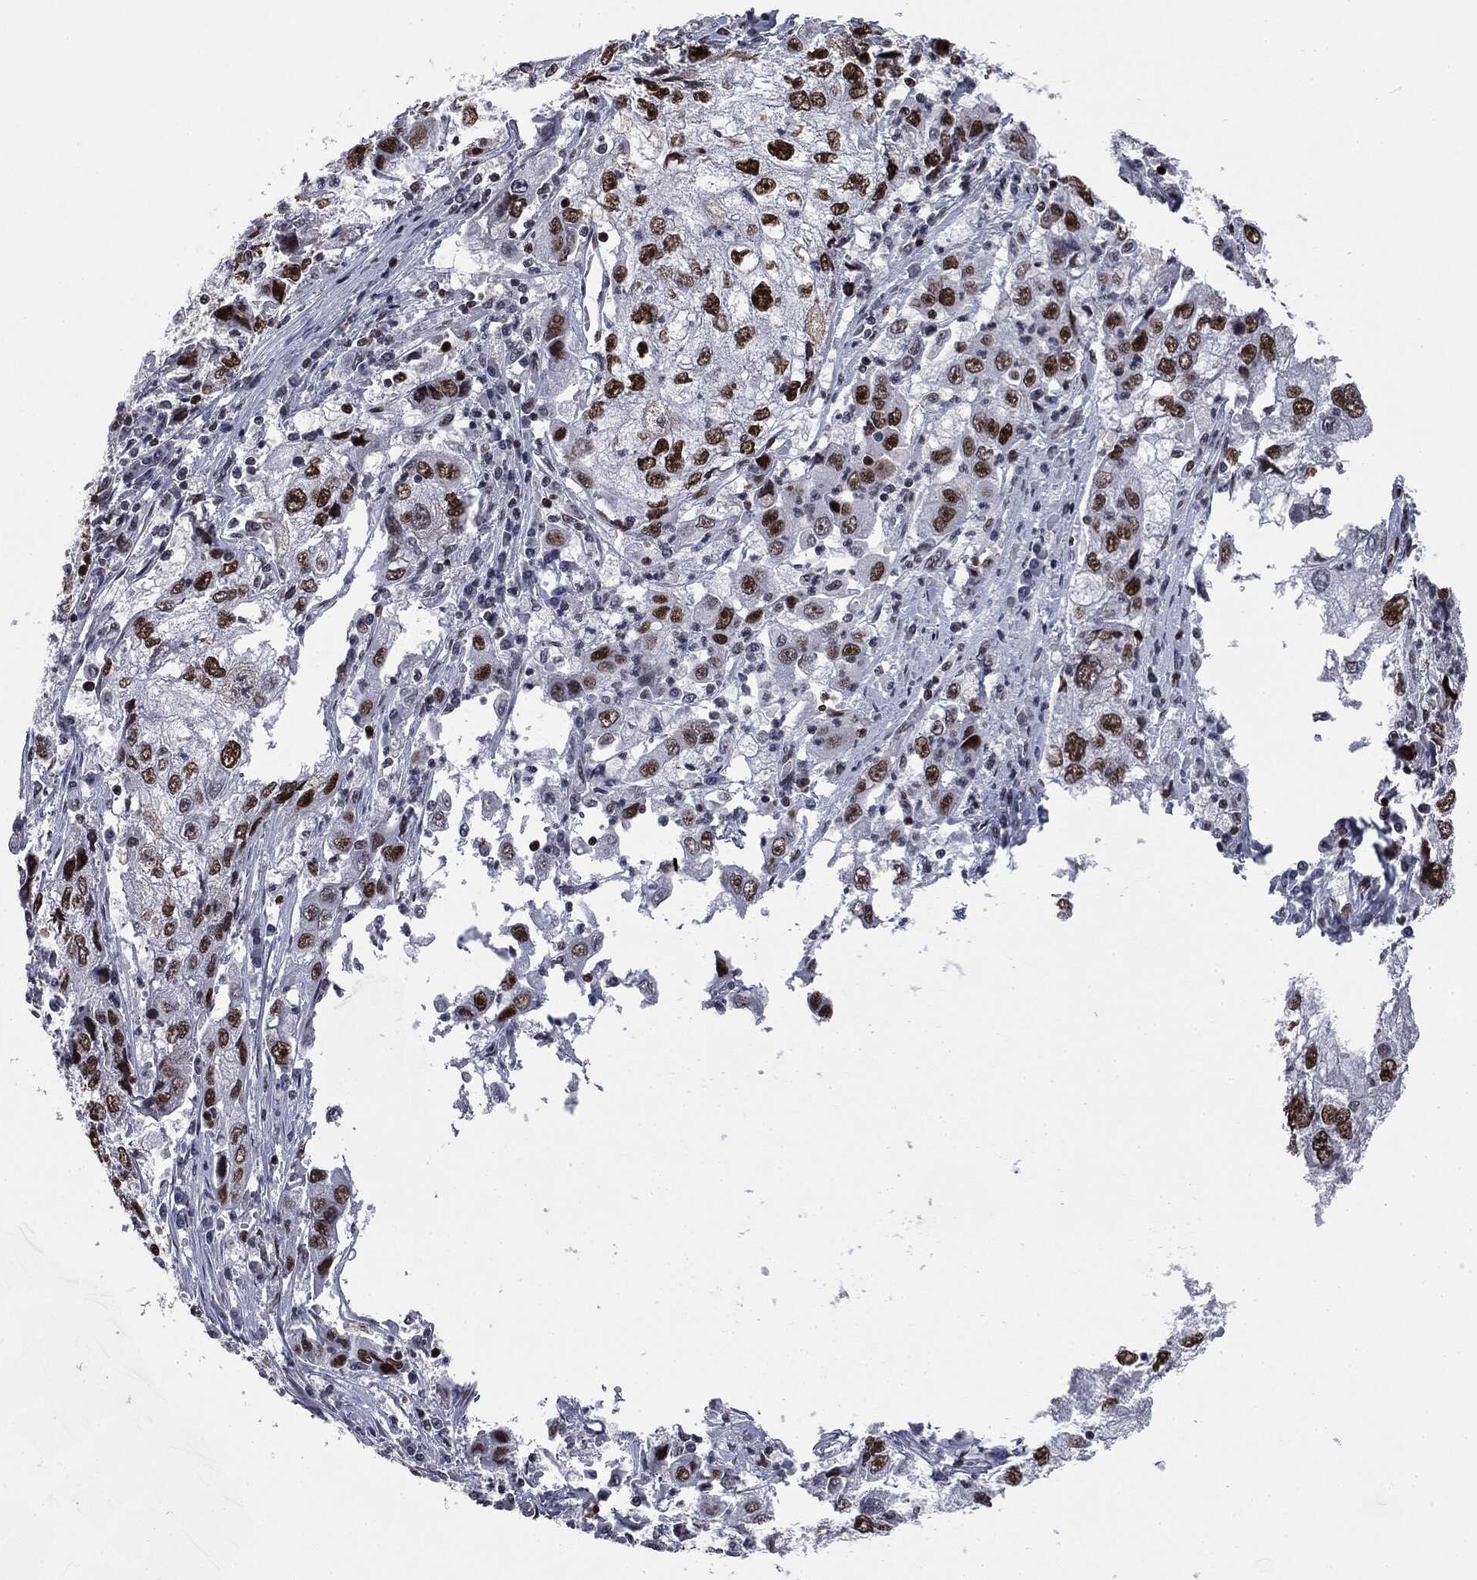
{"staining": {"intensity": "strong", "quantity": ">75%", "location": "nuclear"}, "tissue": "cervical cancer", "cell_type": "Tumor cells", "image_type": "cancer", "snomed": [{"axis": "morphology", "description": "Squamous cell carcinoma, NOS"}, {"axis": "topography", "description": "Cervix"}], "caption": "Immunohistochemistry (DAB (3,3'-diaminobenzidine)) staining of cervical squamous cell carcinoma demonstrates strong nuclear protein staining in approximately >75% of tumor cells. The staining was performed using DAB, with brown indicating positive protein expression. Nuclei are stained blue with hematoxylin.", "gene": "MSH2", "patient": {"sex": "female", "age": 36}}